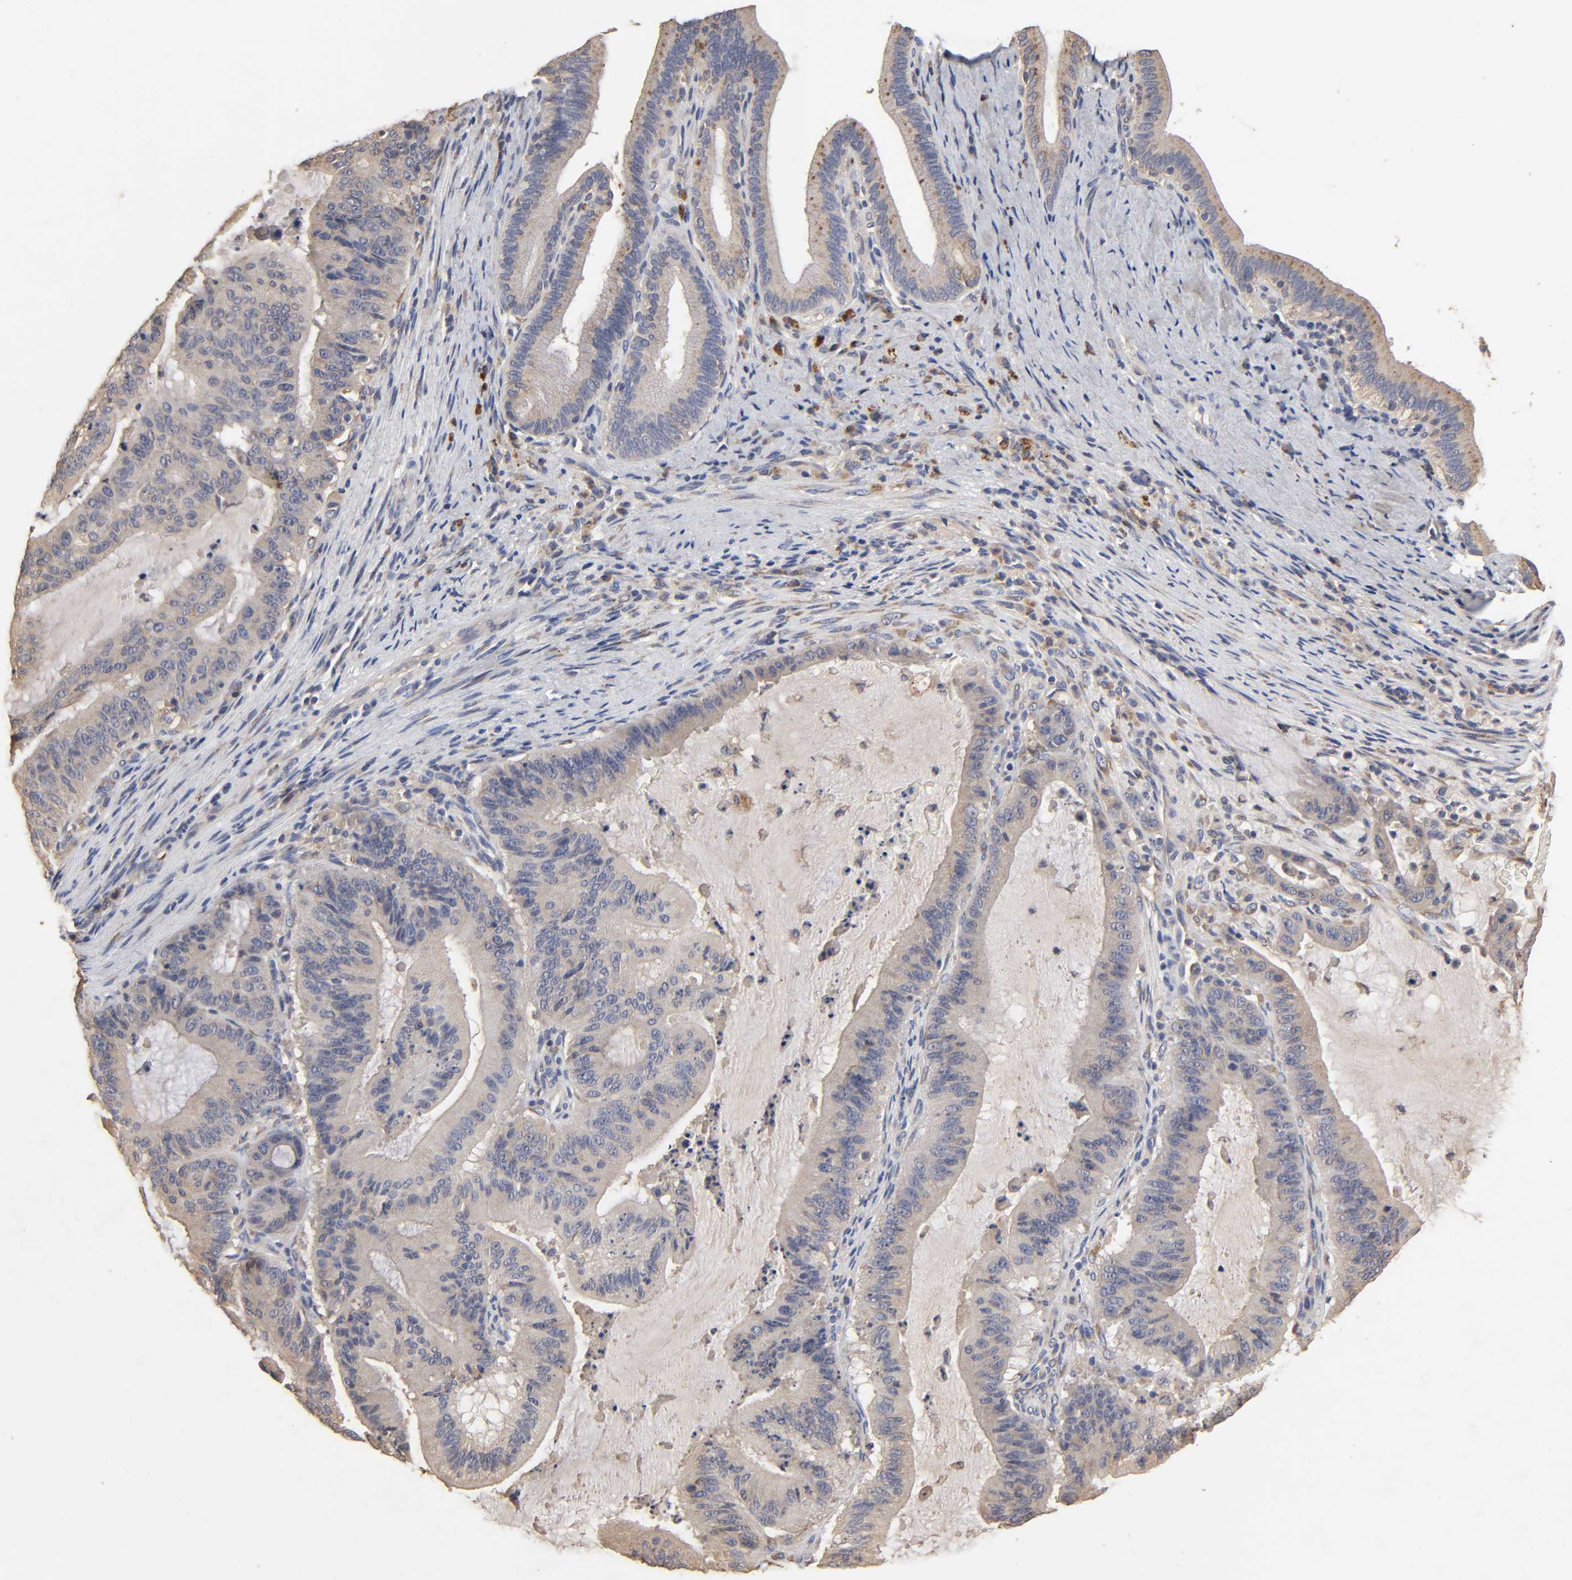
{"staining": {"intensity": "weak", "quantity": ">75%", "location": "cytoplasmic/membranous"}, "tissue": "liver cancer", "cell_type": "Tumor cells", "image_type": "cancer", "snomed": [{"axis": "morphology", "description": "Cholangiocarcinoma"}, {"axis": "topography", "description": "Liver"}], "caption": "The immunohistochemical stain labels weak cytoplasmic/membranous expression in tumor cells of liver cholangiocarcinoma tissue.", "gene": "EIF4G2", "patient": {"sex": "female", "age": 73}}